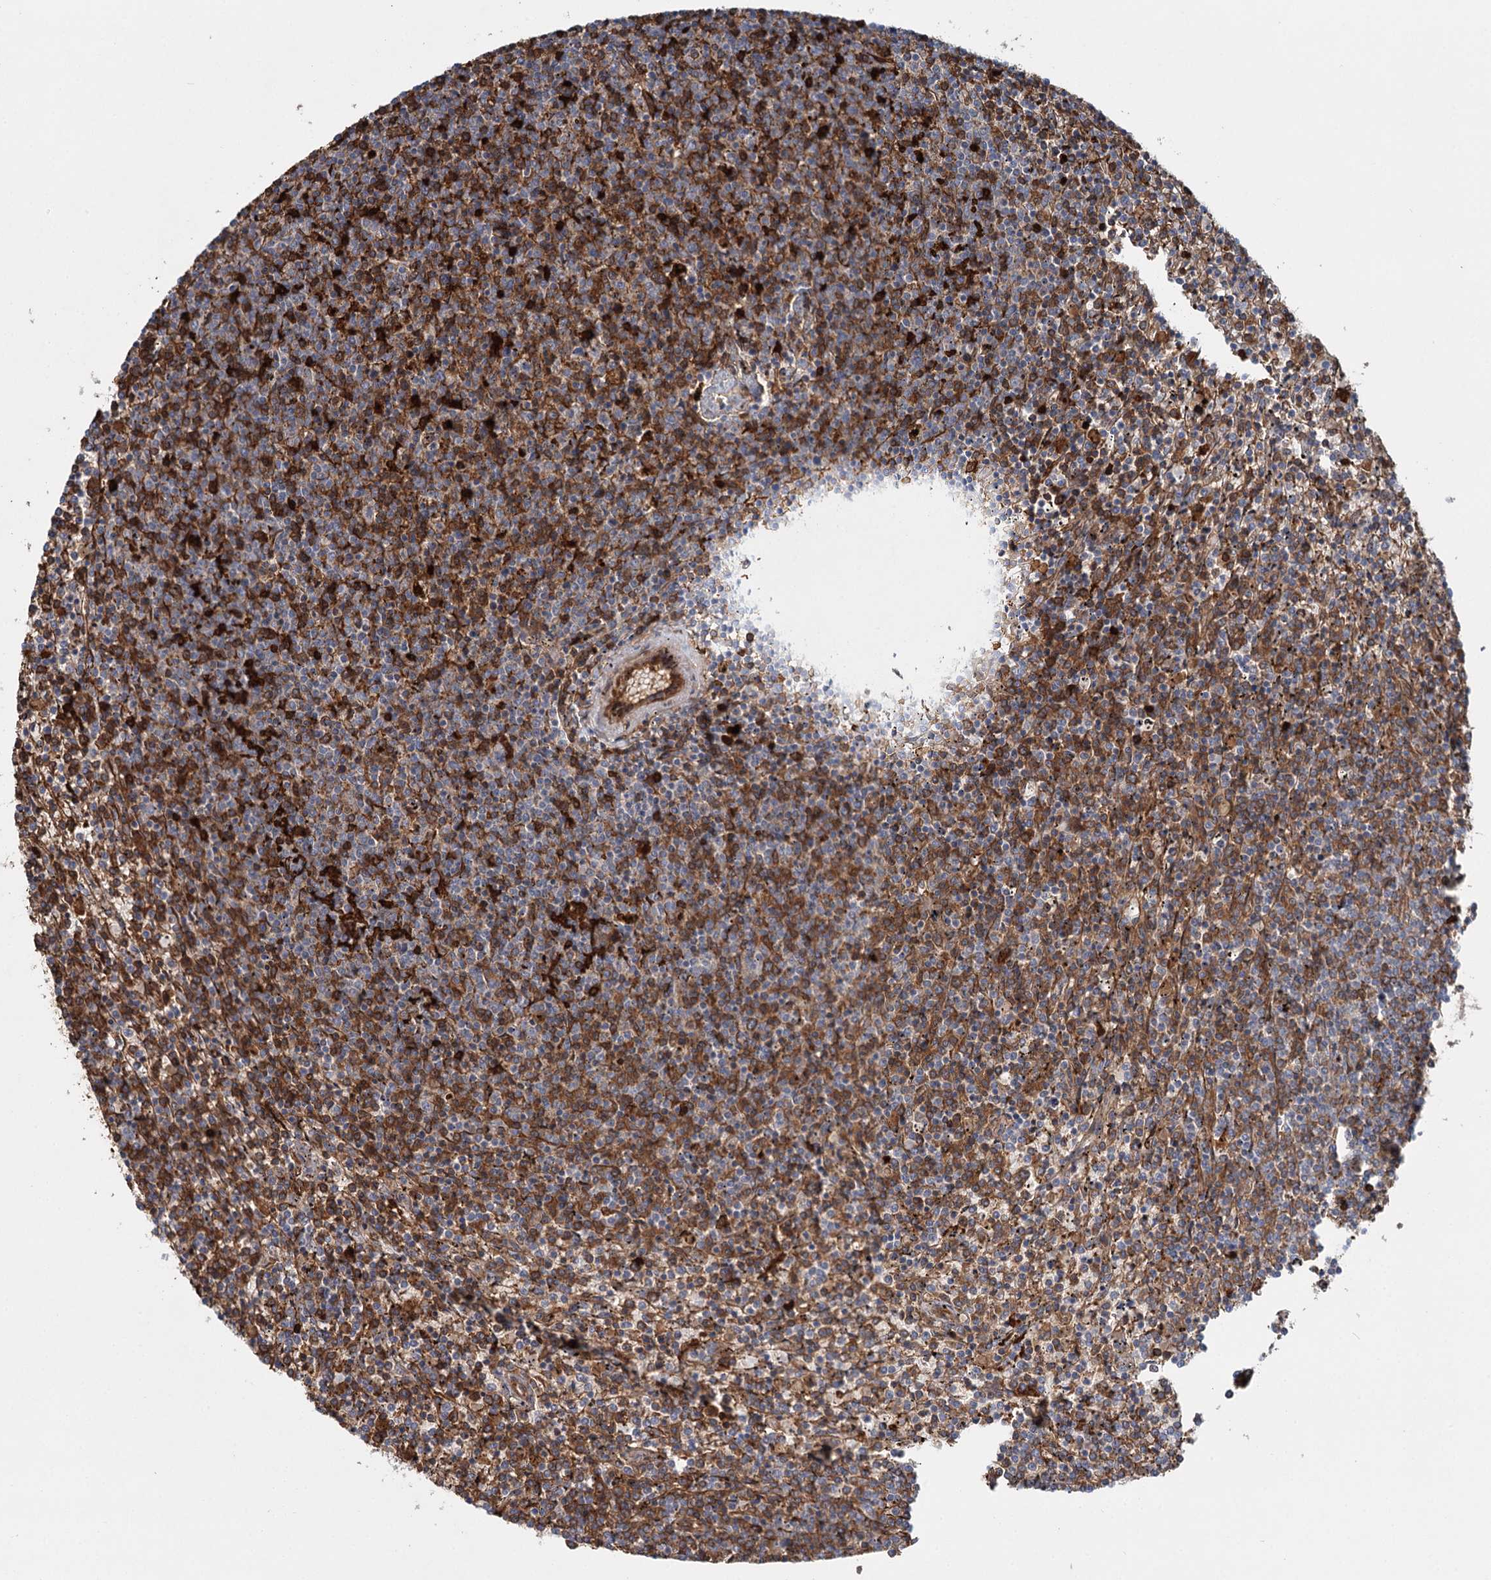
{"staining": {"intensity": "moderate", "quantity": ">75%", "location": "cytoplasmic/membranous"}, "tissue": "lymphoma", "cell_type": "Tumor cells", "image_type": "cancer", "snomed": [{"axis": "morphology", "description": "Malignant lymphoma, non-Hodgkin's type, Low grade"}, {"axis": "topography", "description": "Spleen"}], "caption": "Tumor cells display medium levels of moderate cytoplasmic/membranous staining in about >75% of cells in human low-grade malignant lymphoma, non-Hodgkin's type.", "gene": "ALKBH8", "patient": {"sex": "female", "age": 50}}